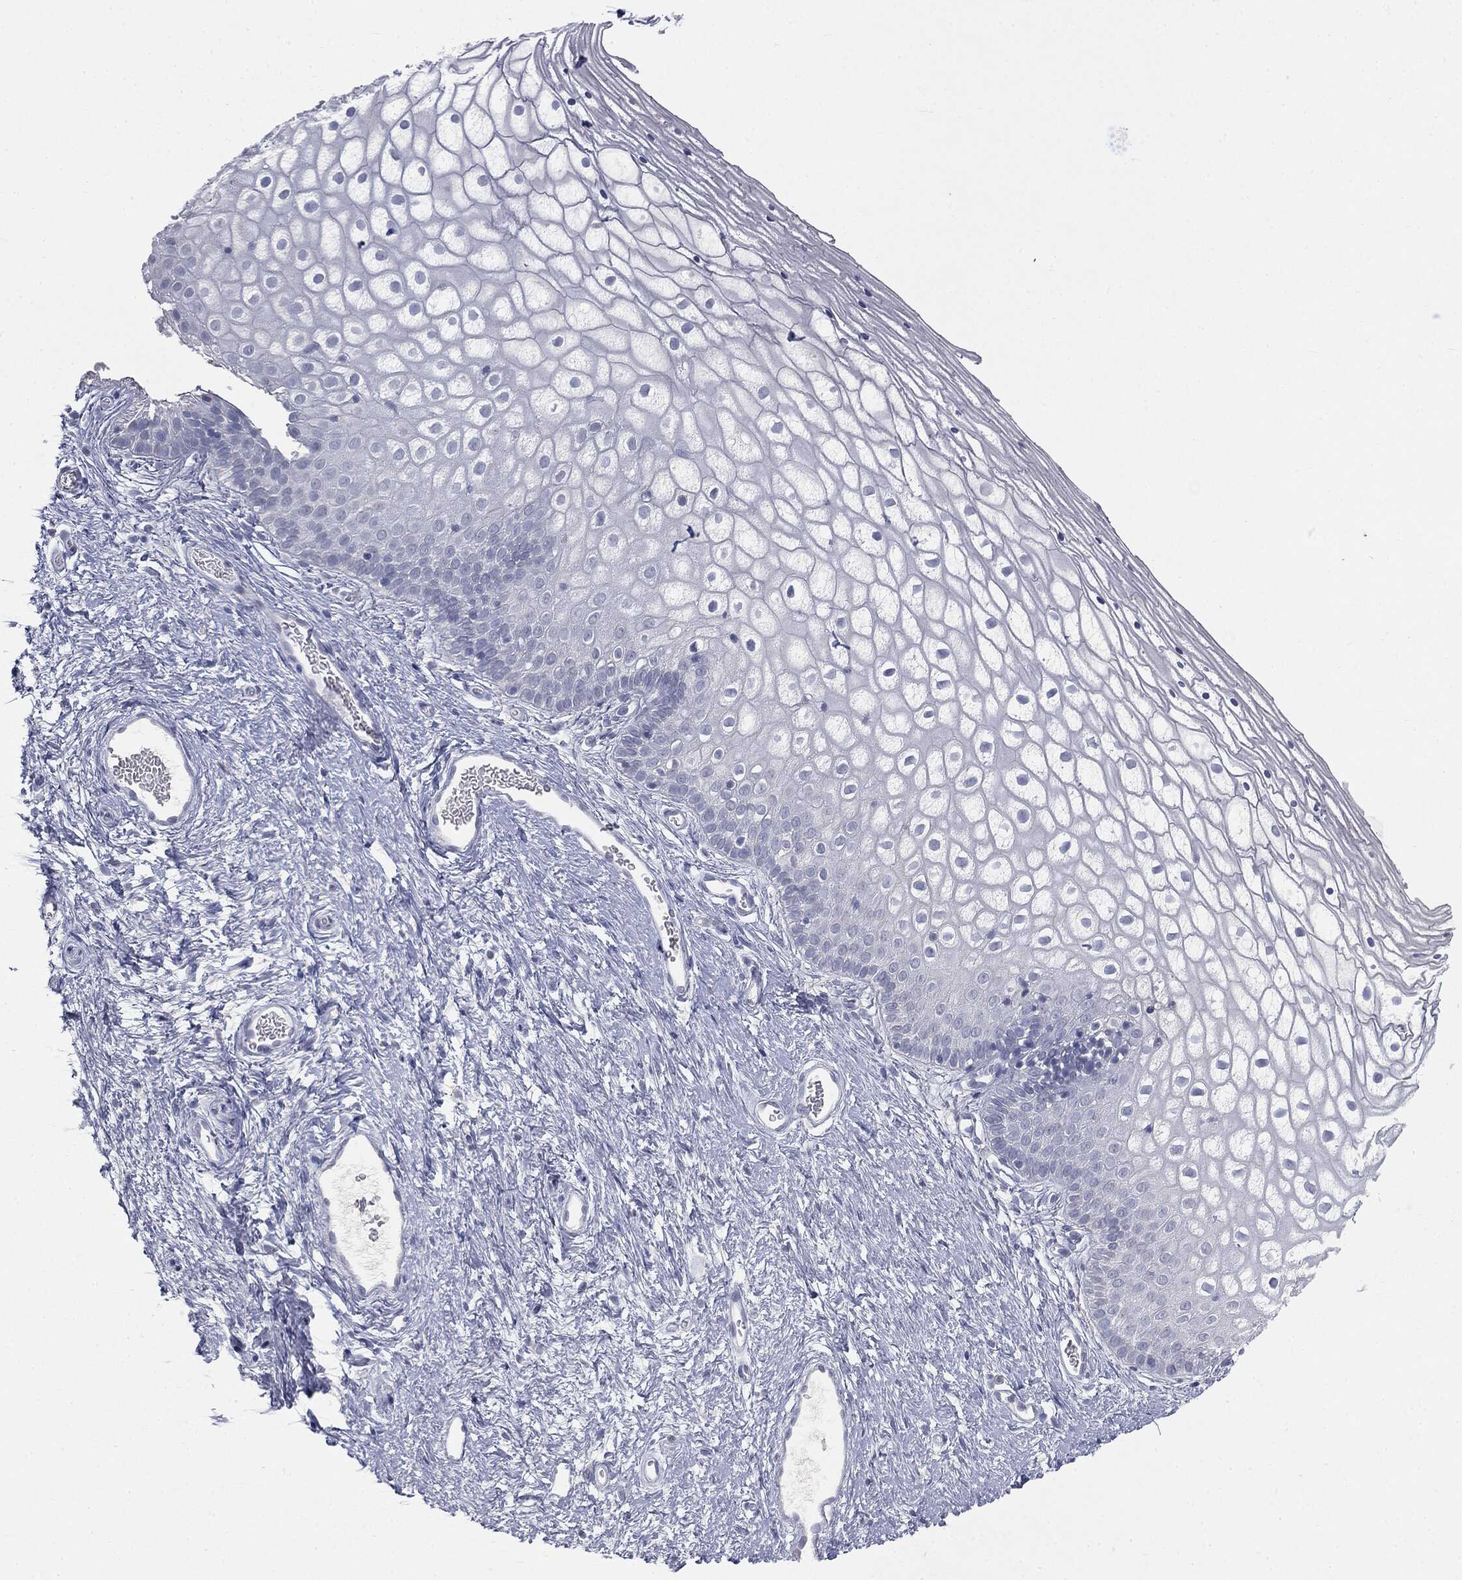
{"staining": {"intensity": "negative", "quantity": "none", "location": "none"}, "tissue": "vagina", "cell_type": "Squamous epithelial cells", "image_type": "normal", "snomed": [{"axis": "morphology", "description": "Normal tissue, NOS"}, {"axis": "topography", "description": "Vagina"}], "caption": "Immunohistochemical staining of normal vagina exhibits no significant expression in squamous epithelial cells.", "gene": "MUC1", "patient": {"sex": "female", "age": 32}}